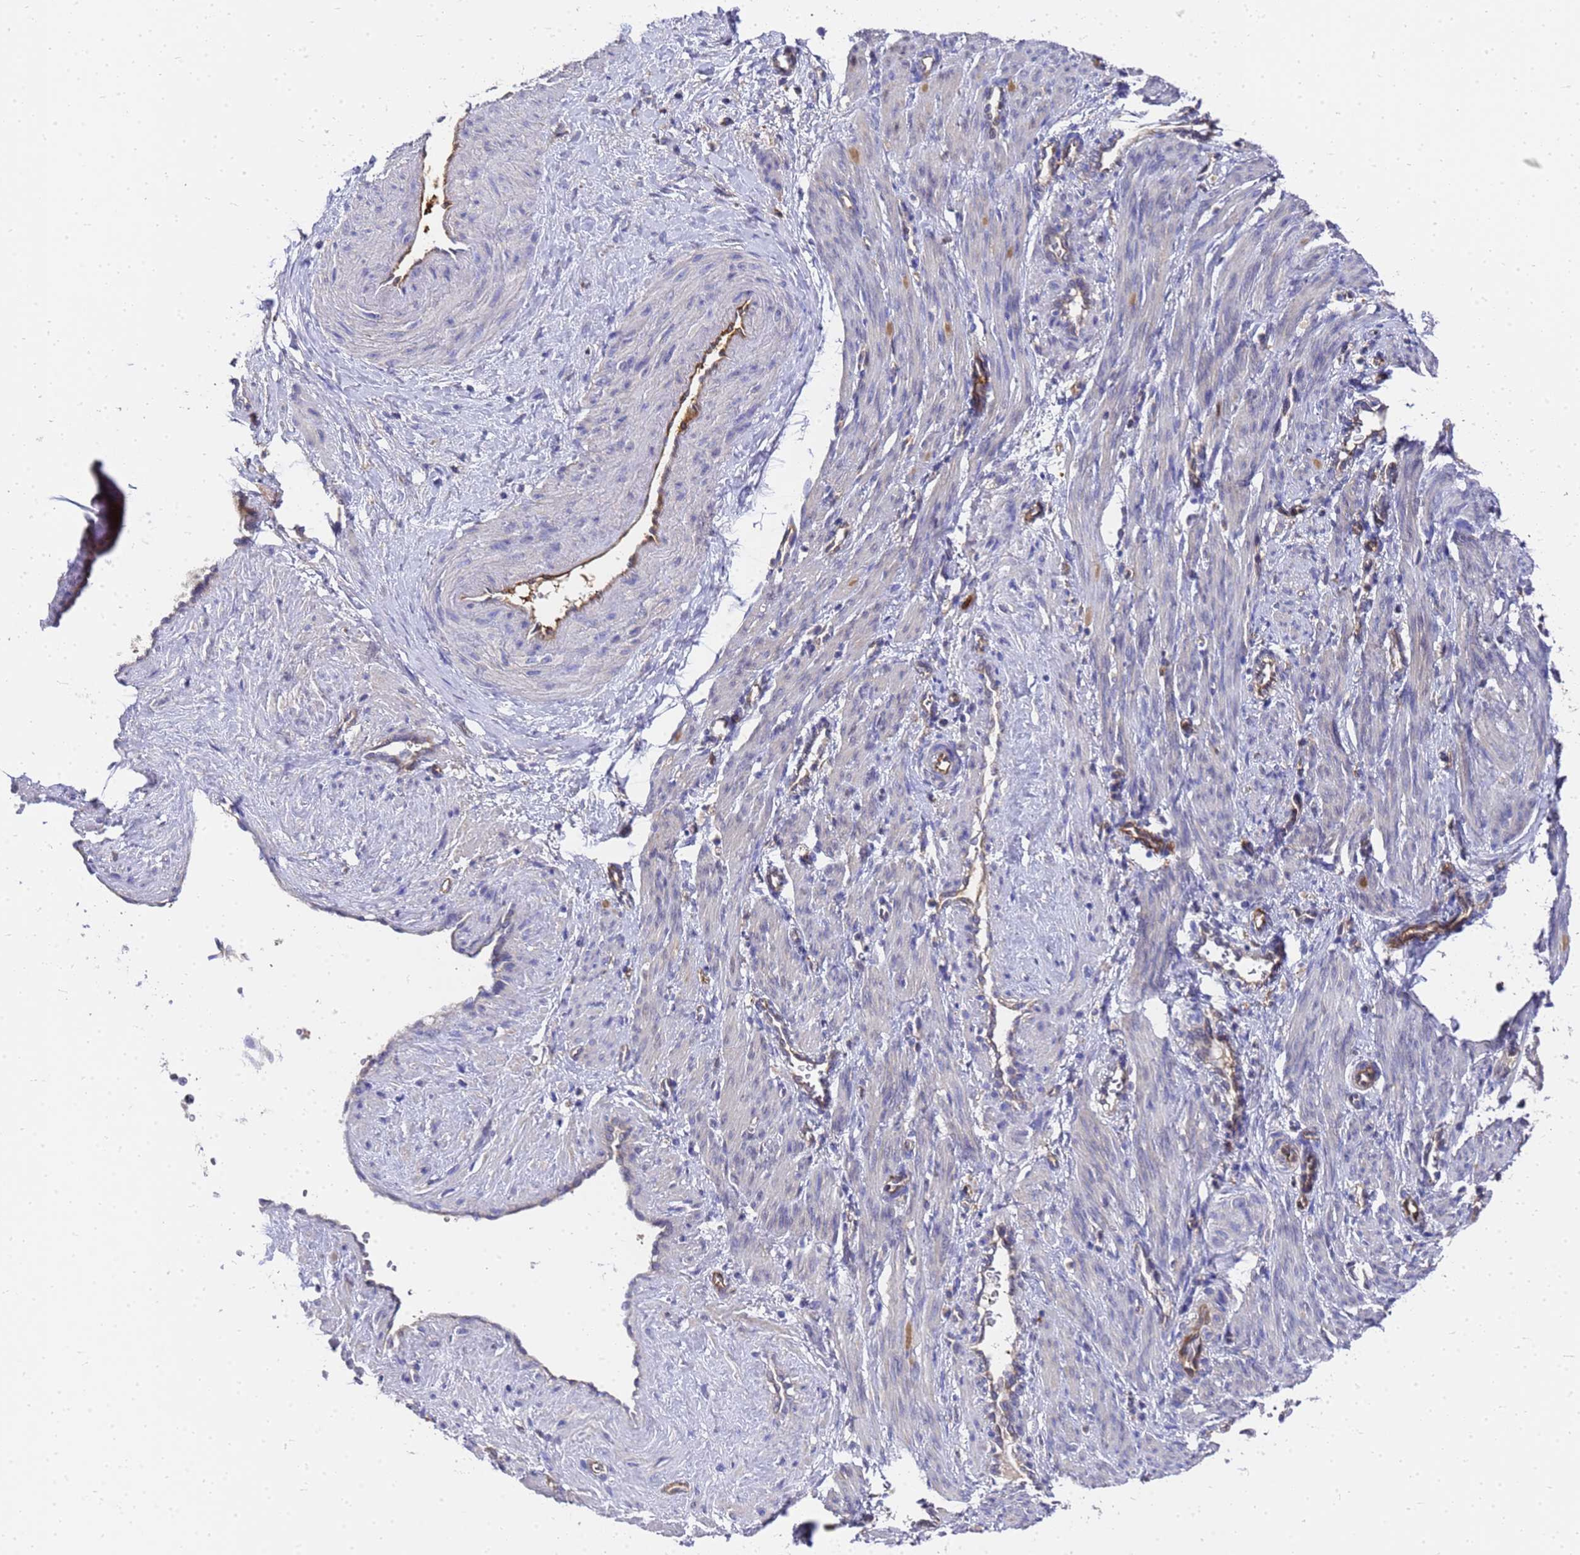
{"staining": {"intensity": "negative", "quantity": "none", "location": "none"}, "tissue": "smooth muscle", "cell_type": "Smooth muscle cells", "image_type": "normal", "snomed": [{"axis": "morphology", "description": "Normal tissue, NOS"}, {"axis": "topography", "description": "Endometrium"}], "caption": "Photomicrograph shows no protein positivity in smooth muscle cells of benign smooth muscle.", "gene": "SLC35E2B", "patient": {"sex": "female", "age": 33}}